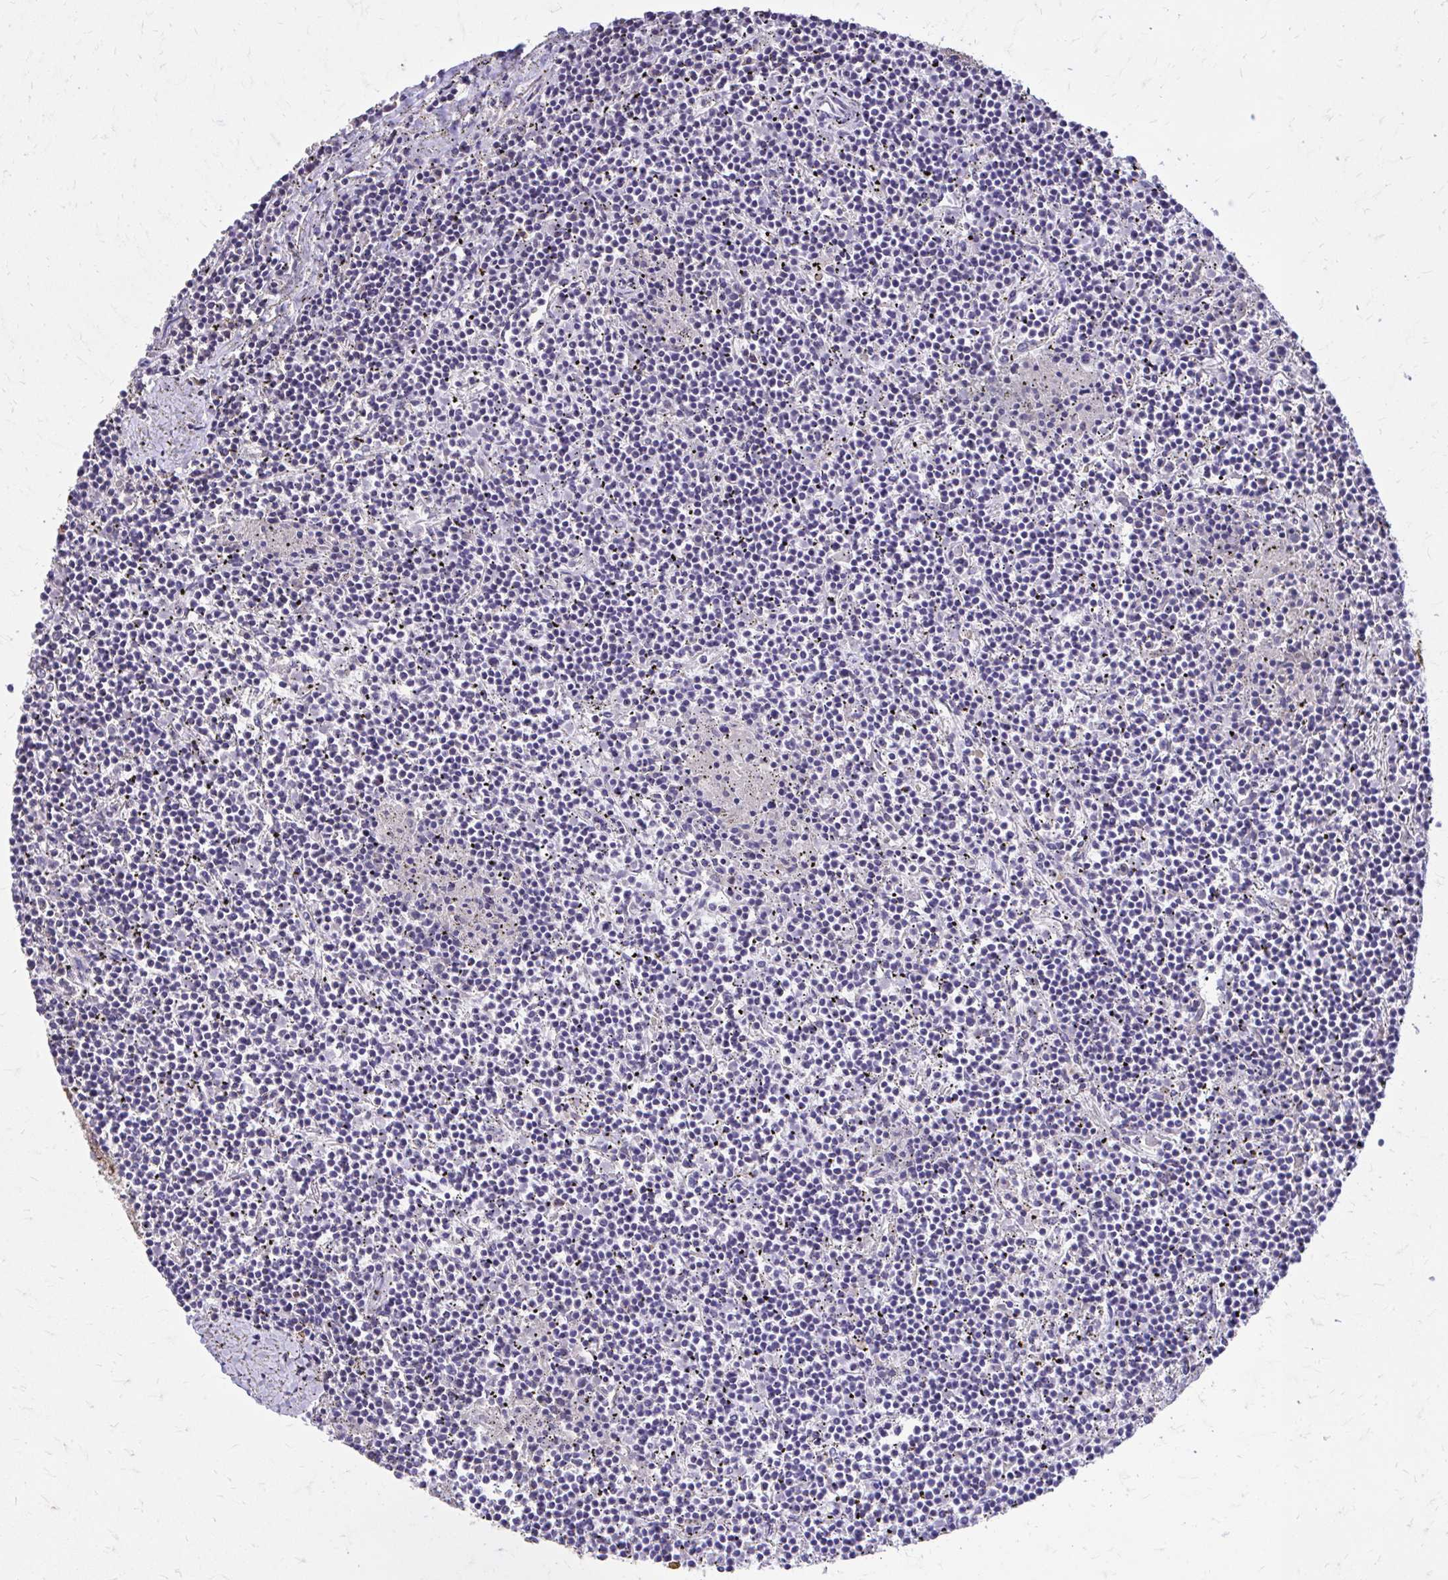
{"staining": {"intensity": "negative", "quantity": "none", "location": "none"}, "tissue": "lymphoma", "cell_type": "Tumor cells", "image_type": "cancer", "snomed": [{"axis": "morphology", "description": "Malignant lymphoma, non-Hodgkin's type, Low grade"}, {"axis": "topography", "description": "Spleen"}], "caption": "Immunohistochemical staining of human malignant lymphoma, non-Hodgkin's type (low-grade) demonstrates no significant staining in tumor cells.", "gene": "EPB41L1", "patient": {"sex": "female", "age": 19}}